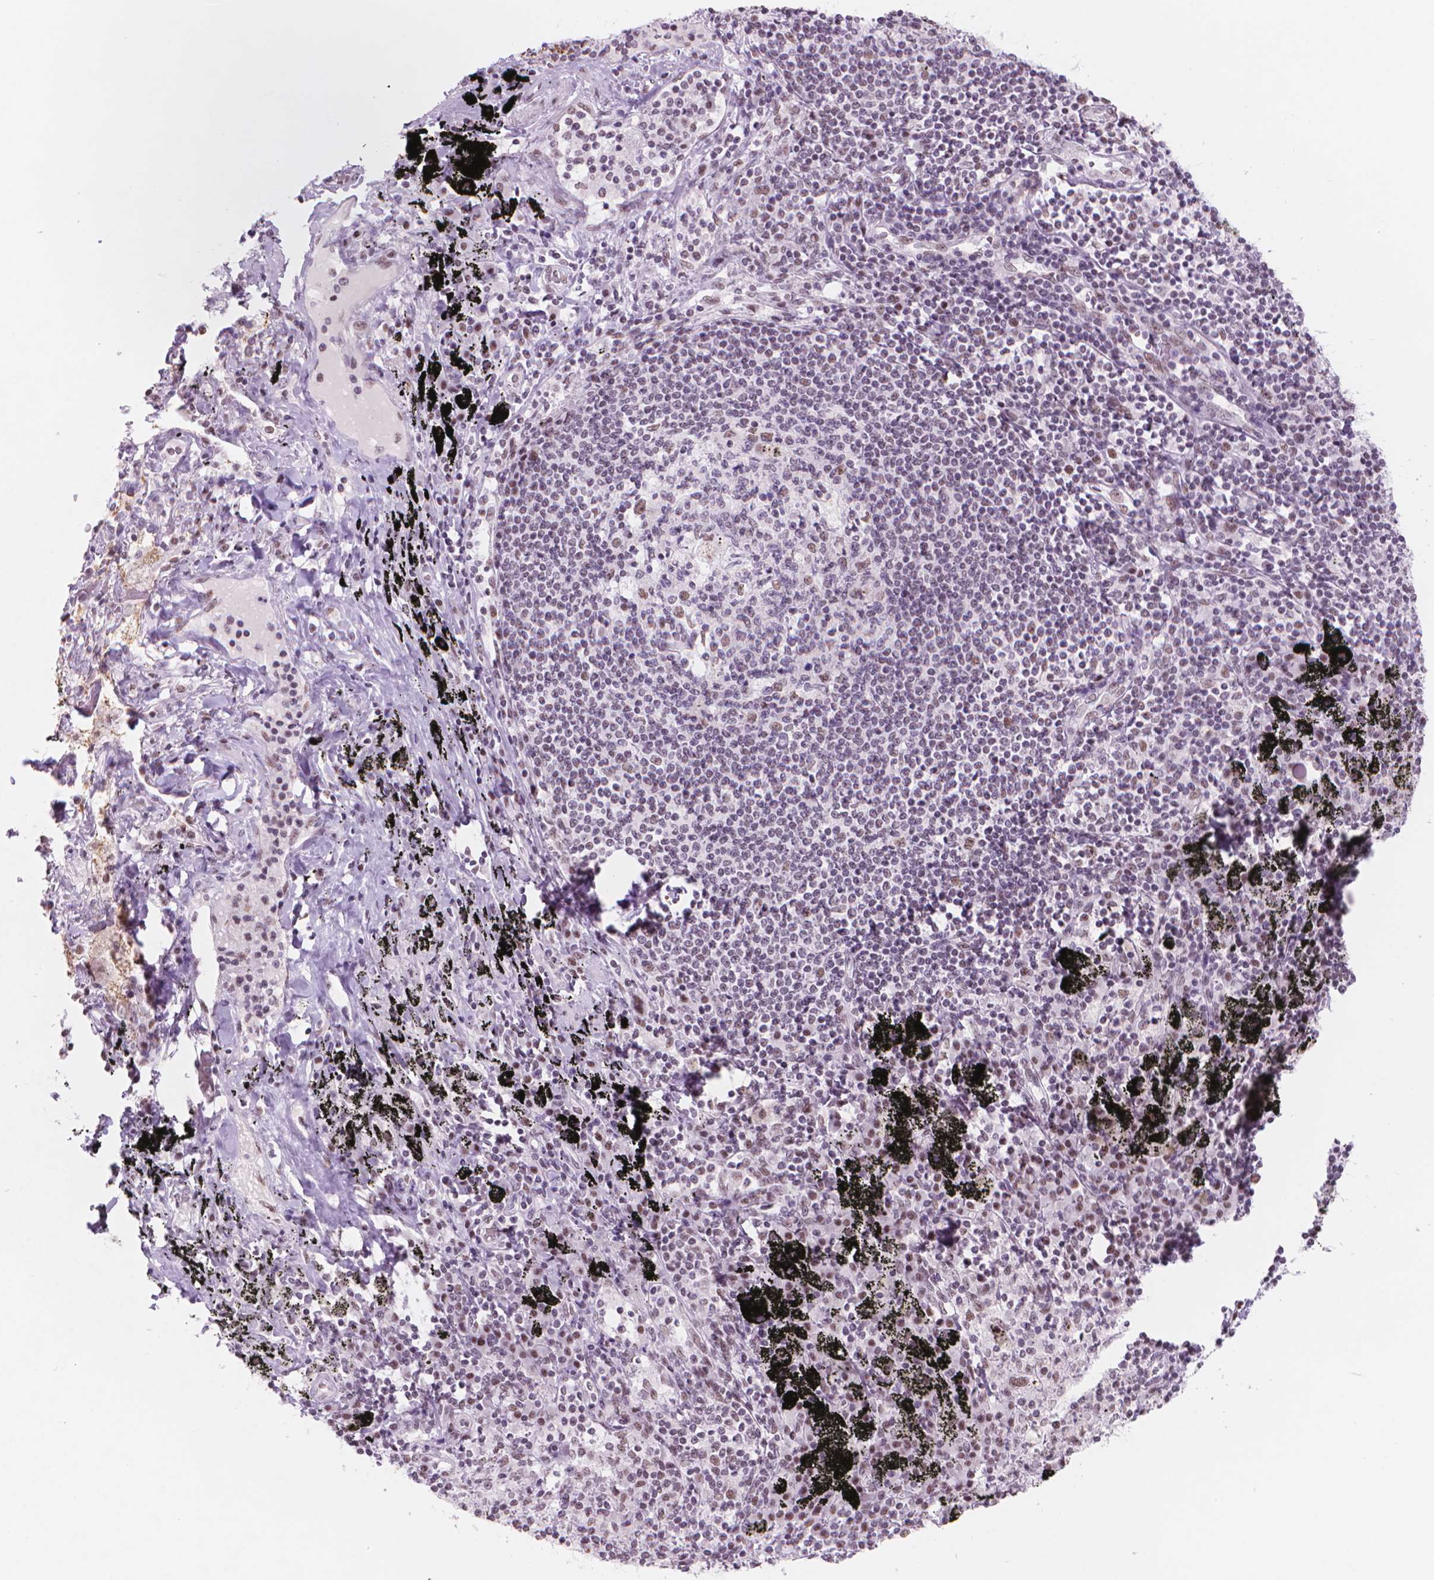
{"staining": {"intensity": "weak", "quantity": "<25%", "location": "nuclear"}, "tissue": "adipose tissue", "cell_type": "Adipocytes", "image_type": "normal", "snomed": [{"axis": "morphology", "description": "Normal tissue, NOS"}, {"axis": "topography", "description": "Bronchus"}, {"axis": "topography", "description": "Lung"}], "caption": "Immunohistochemistry (IHC) photomicrograph of normal adipose tissue stained for a protein (brown), which demonstrates no staining in adipocytes.", "gene": "POLR3D", "patient": {"sex": "female", "age": 57}}